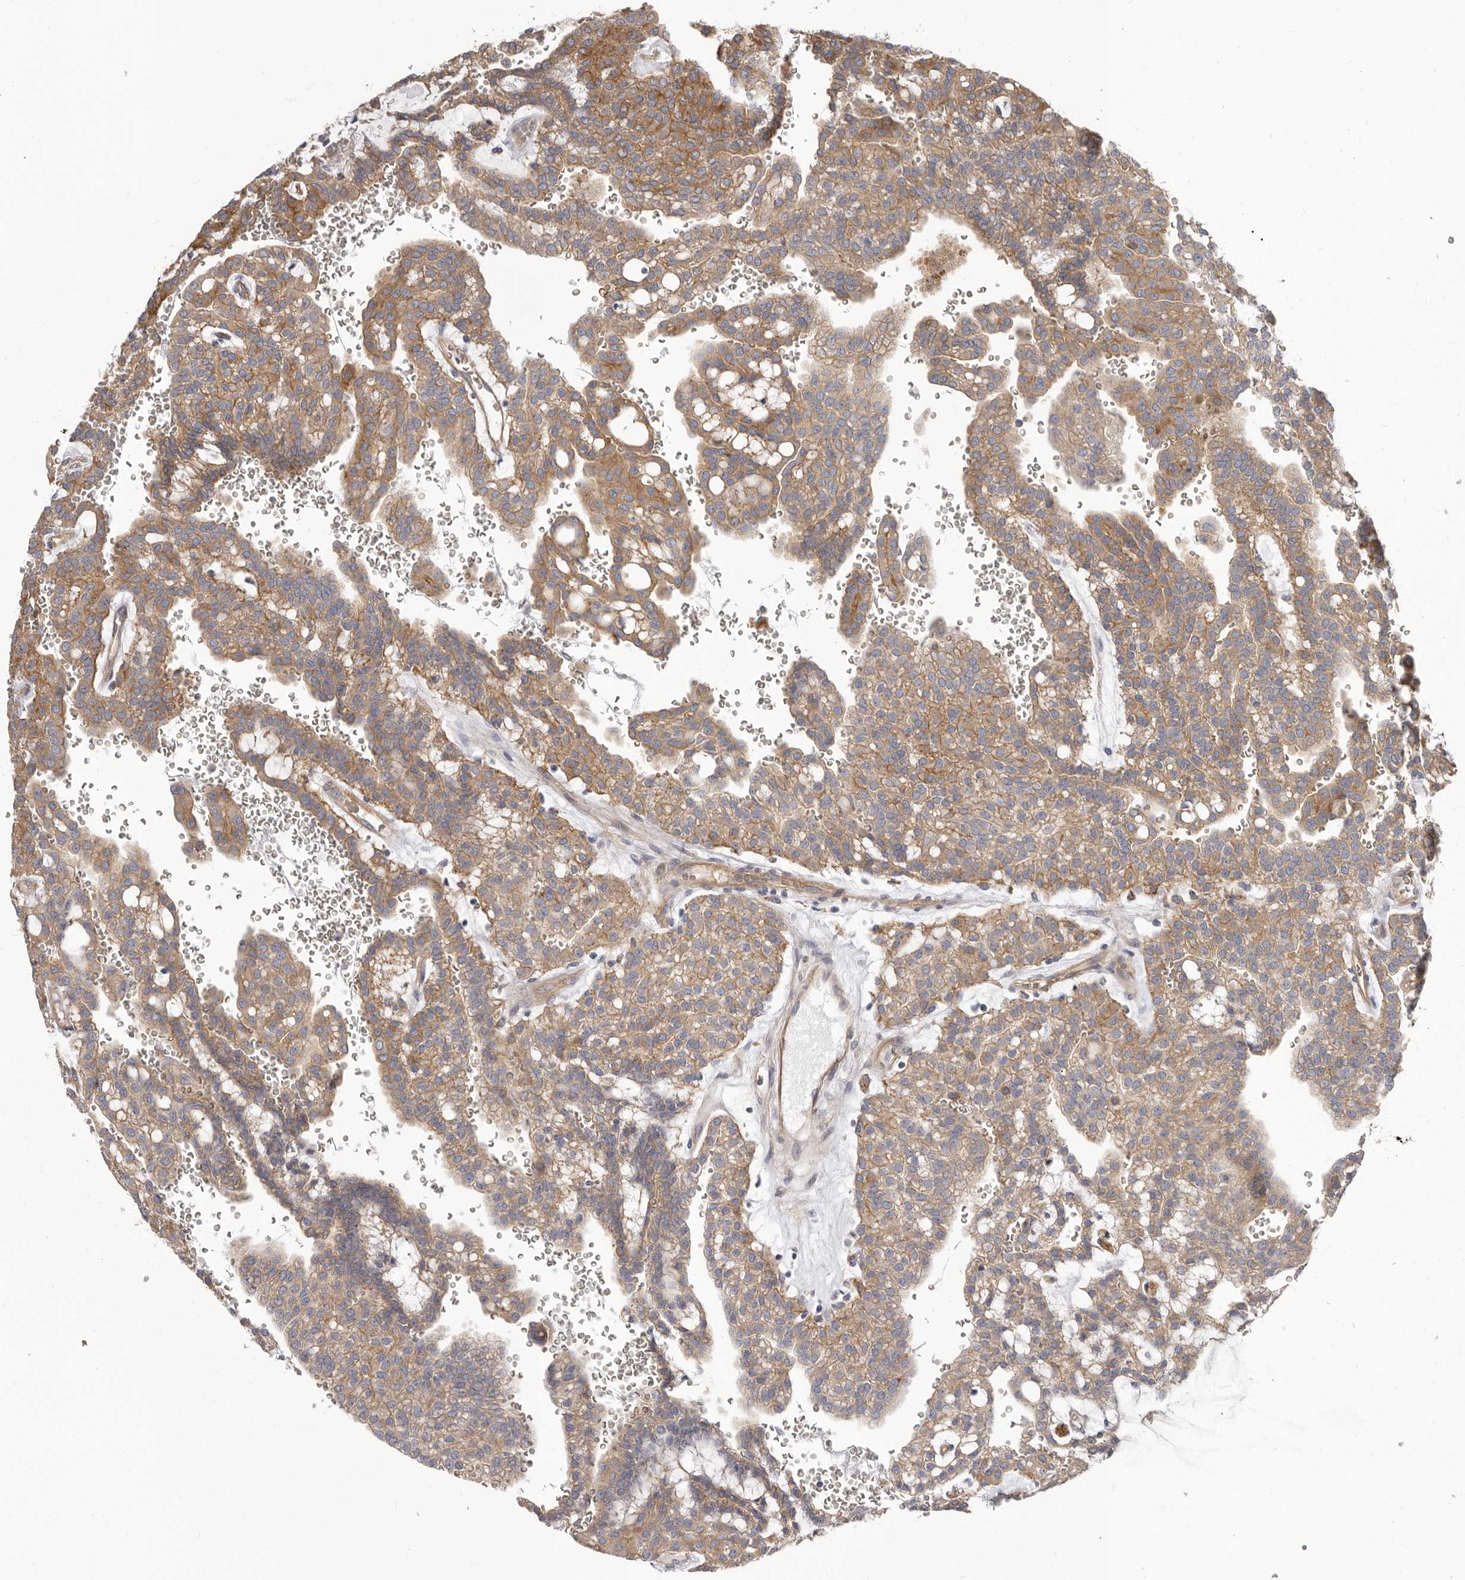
{"staining": {"intensity": "moderate", "quantity": ">75%", "location": "cytoplasmic/membranous"}, "tissue": "renal cancer", "cell_type": "Tumor cells", "image_type": "cancer", "snomed": [{"axis": "morphology", "description": "Adenocarcinoma, NOS"}, {"axis": "topography", "description": "Kidney"}], "caption": "Protein positivity by immunohistochemistry exhibits moderate cytoplasmic/membranous positivity in about >75% of tumor cells in adenocarcinoma (renal).", "gene": "ENAH", "patient": {"sex": "male", "age": 63}}